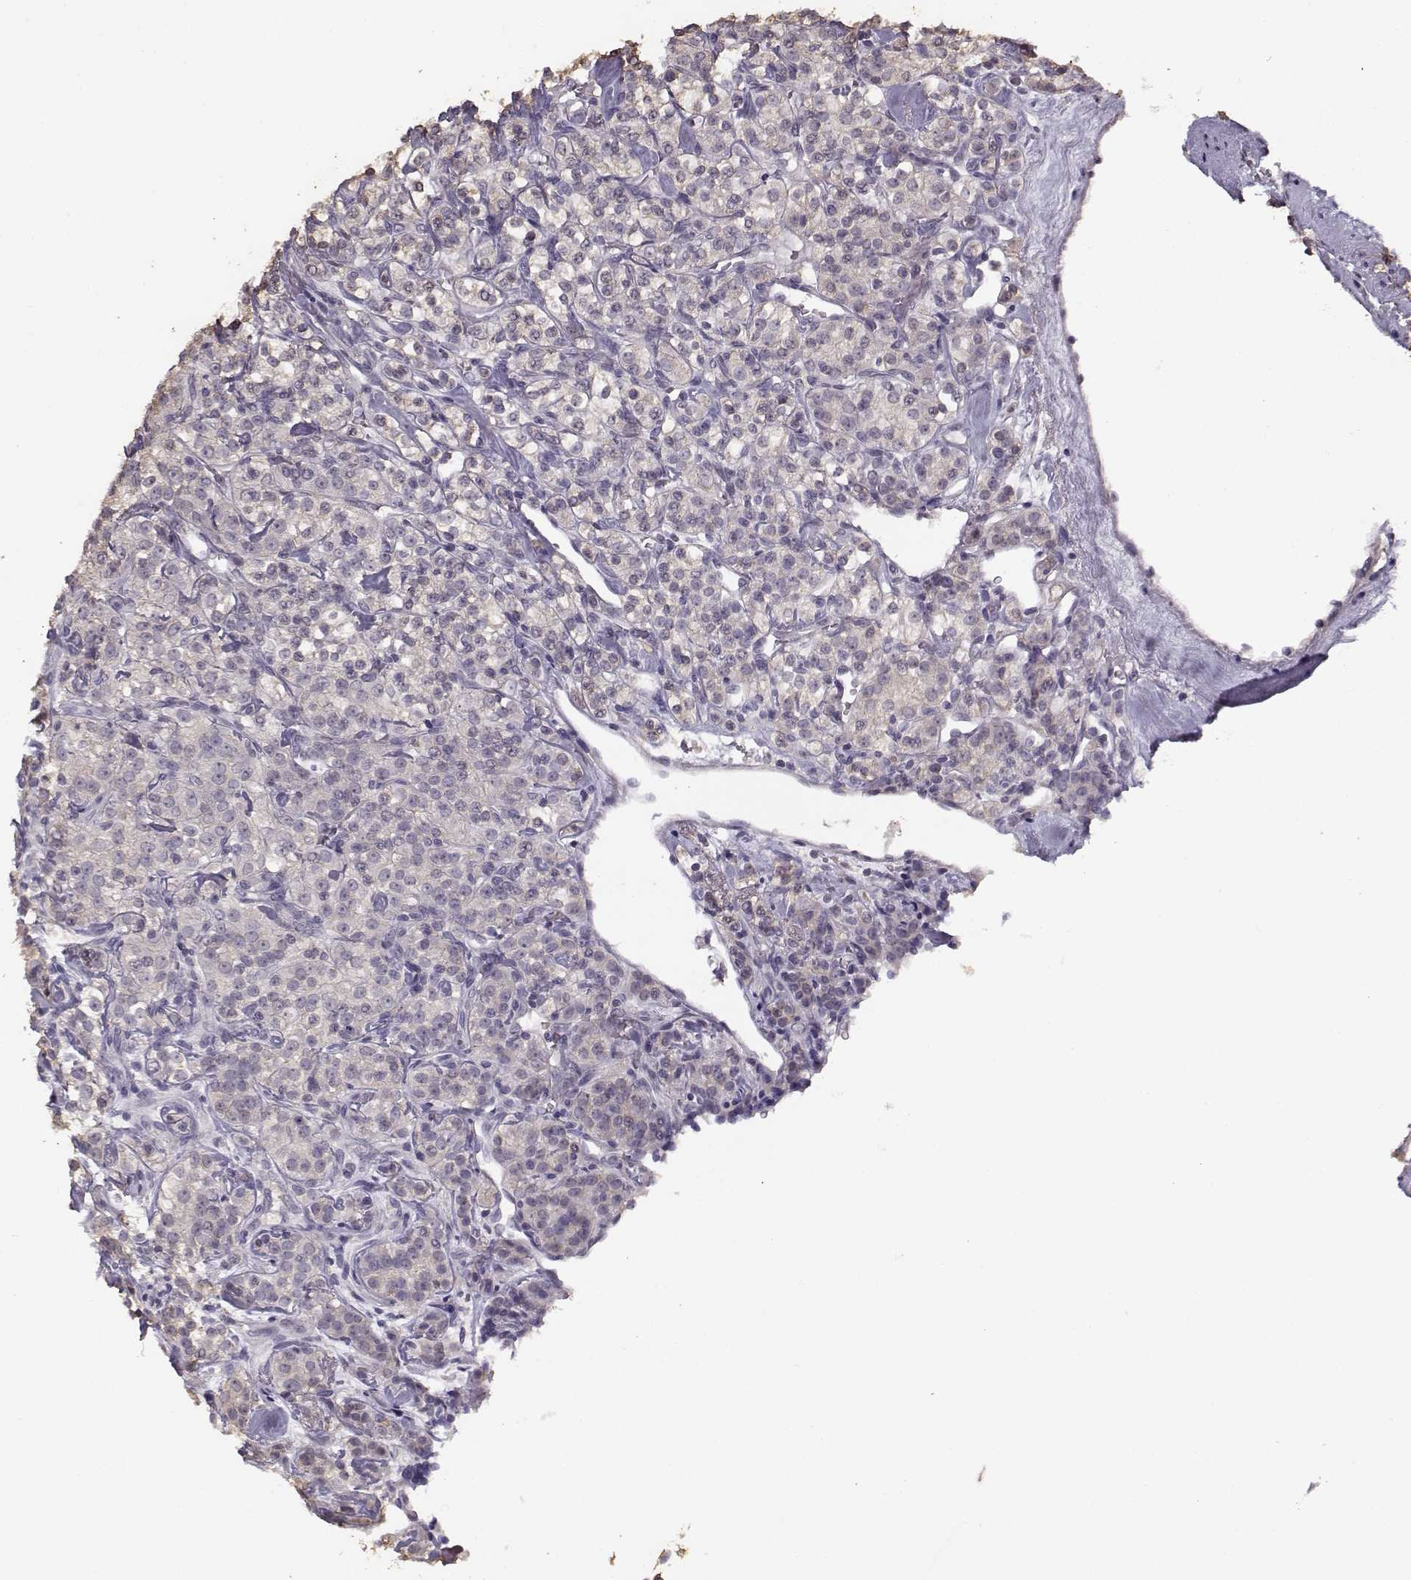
{"staining": {"intensity": "negative", "quantity": "none", "location": "none"}, "tissue": "renal cancer", "cell_type": "Tumor cells", "image_type": "cancer", "snomed": [{"axis": "morphology", "description": "Adenocarcinoma, NOS"}, {"axis": "topography", "description": "Kidney"}], "caption": "This is a histopathology image of immunohistochemistry staining of adenocarcinoma (renal), which shows no positivity in tumor cells.", "gene": "UROC1", "patient": {"sex": "male", "age": 77}}